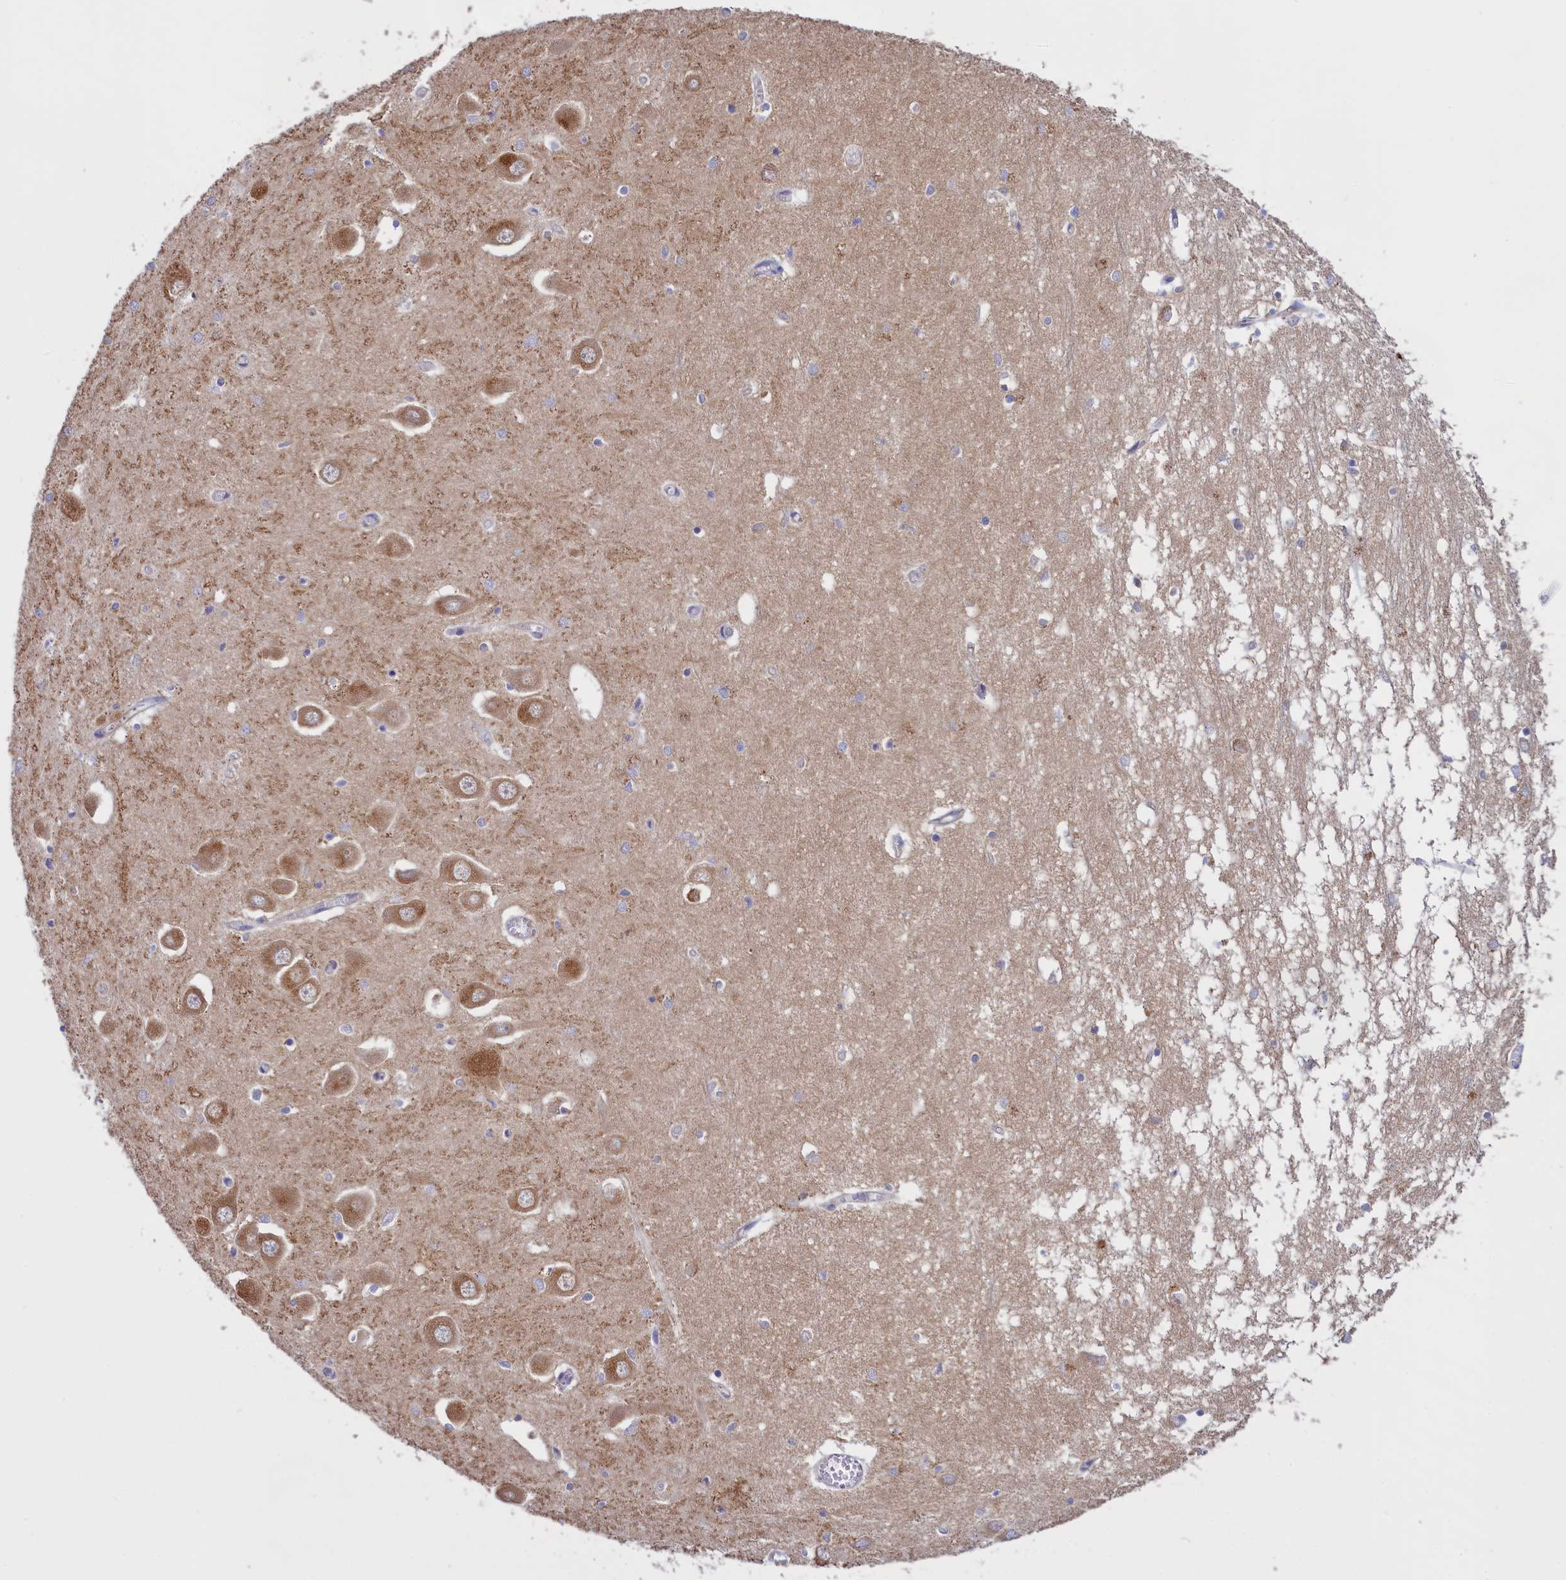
{"staining": {"intensity": "negative", "quantity": "none", "location": "none"}, "tissue": "hippocampus", "cell_type": "Glial cells", "image_type": "normal", "snomed": [{"axis": "morphology", "description": "Normal tissue, NOS"}, {"axis": "topography", "description": "Hippocampus"}], "caption": "The histopathology image reveals no staining of glial cells in normal hippocampus.", "gene": "COL19A1", "patient": {"sex": "male", "age": 70}}